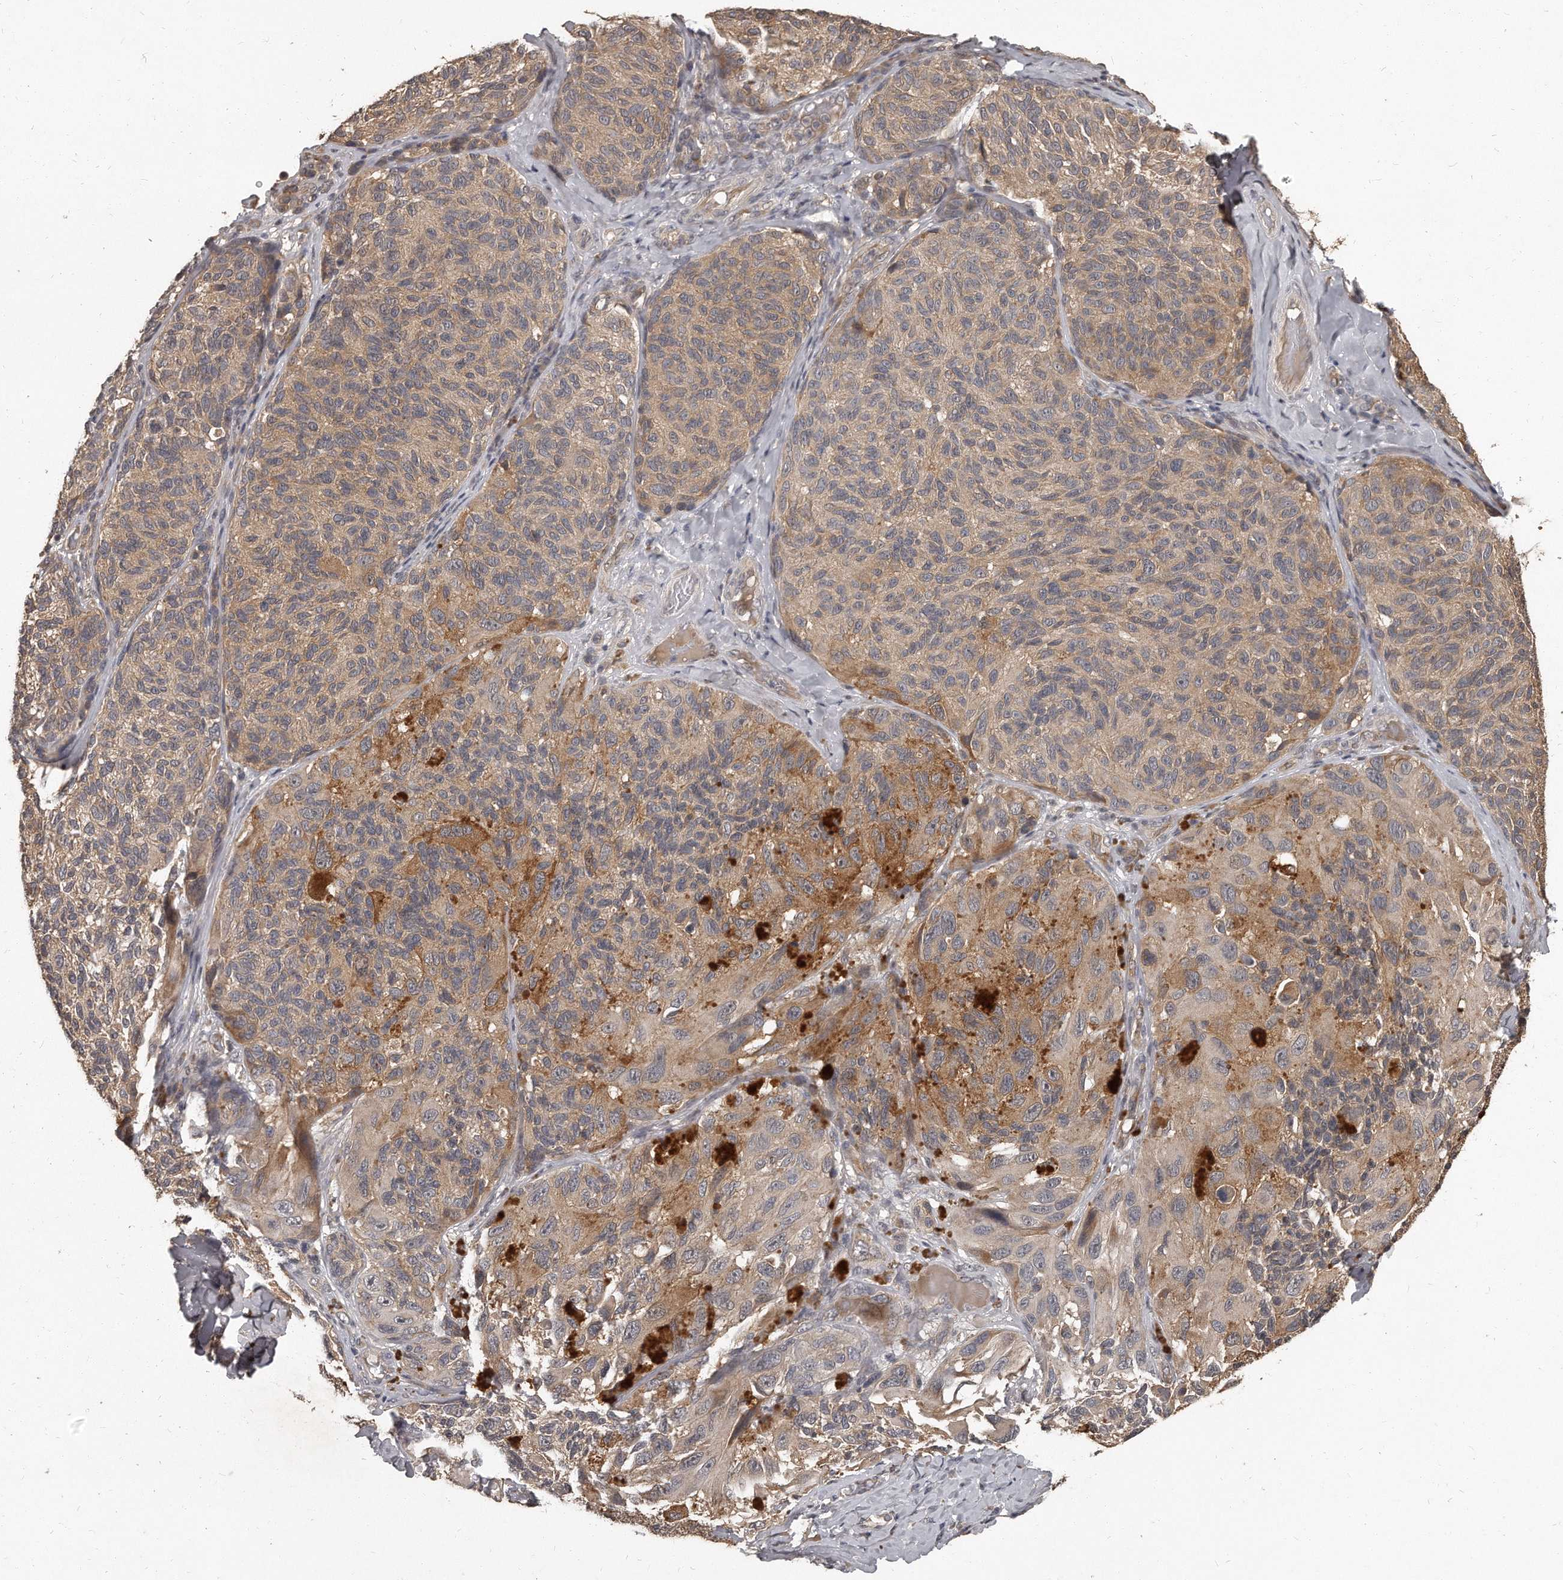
{"staining": {"intensity": "moderate", "quantity": "25%-75%", "location": "cytoplasmic/membranous"}, "tissue": "melanoma", "cell_type": "Tumor cells", "image_type": "cancer", "snomed": [{"axis": "morphology", "description": "Malignant melanoma, NOS"}, {"axis": "topography", "description": "Skin"}], "caption": "The immunohistochemical stain labels moderate cytoplasmic/membranous staining in tumor cells of malignant melanoma tissue. The protein is stained brown, and the nuclei are stained in blue (DAB IHC with brightfield microscopy, high magnification).", "gene": "GRB10", "patient": {"sex": "female", "age": 73}}